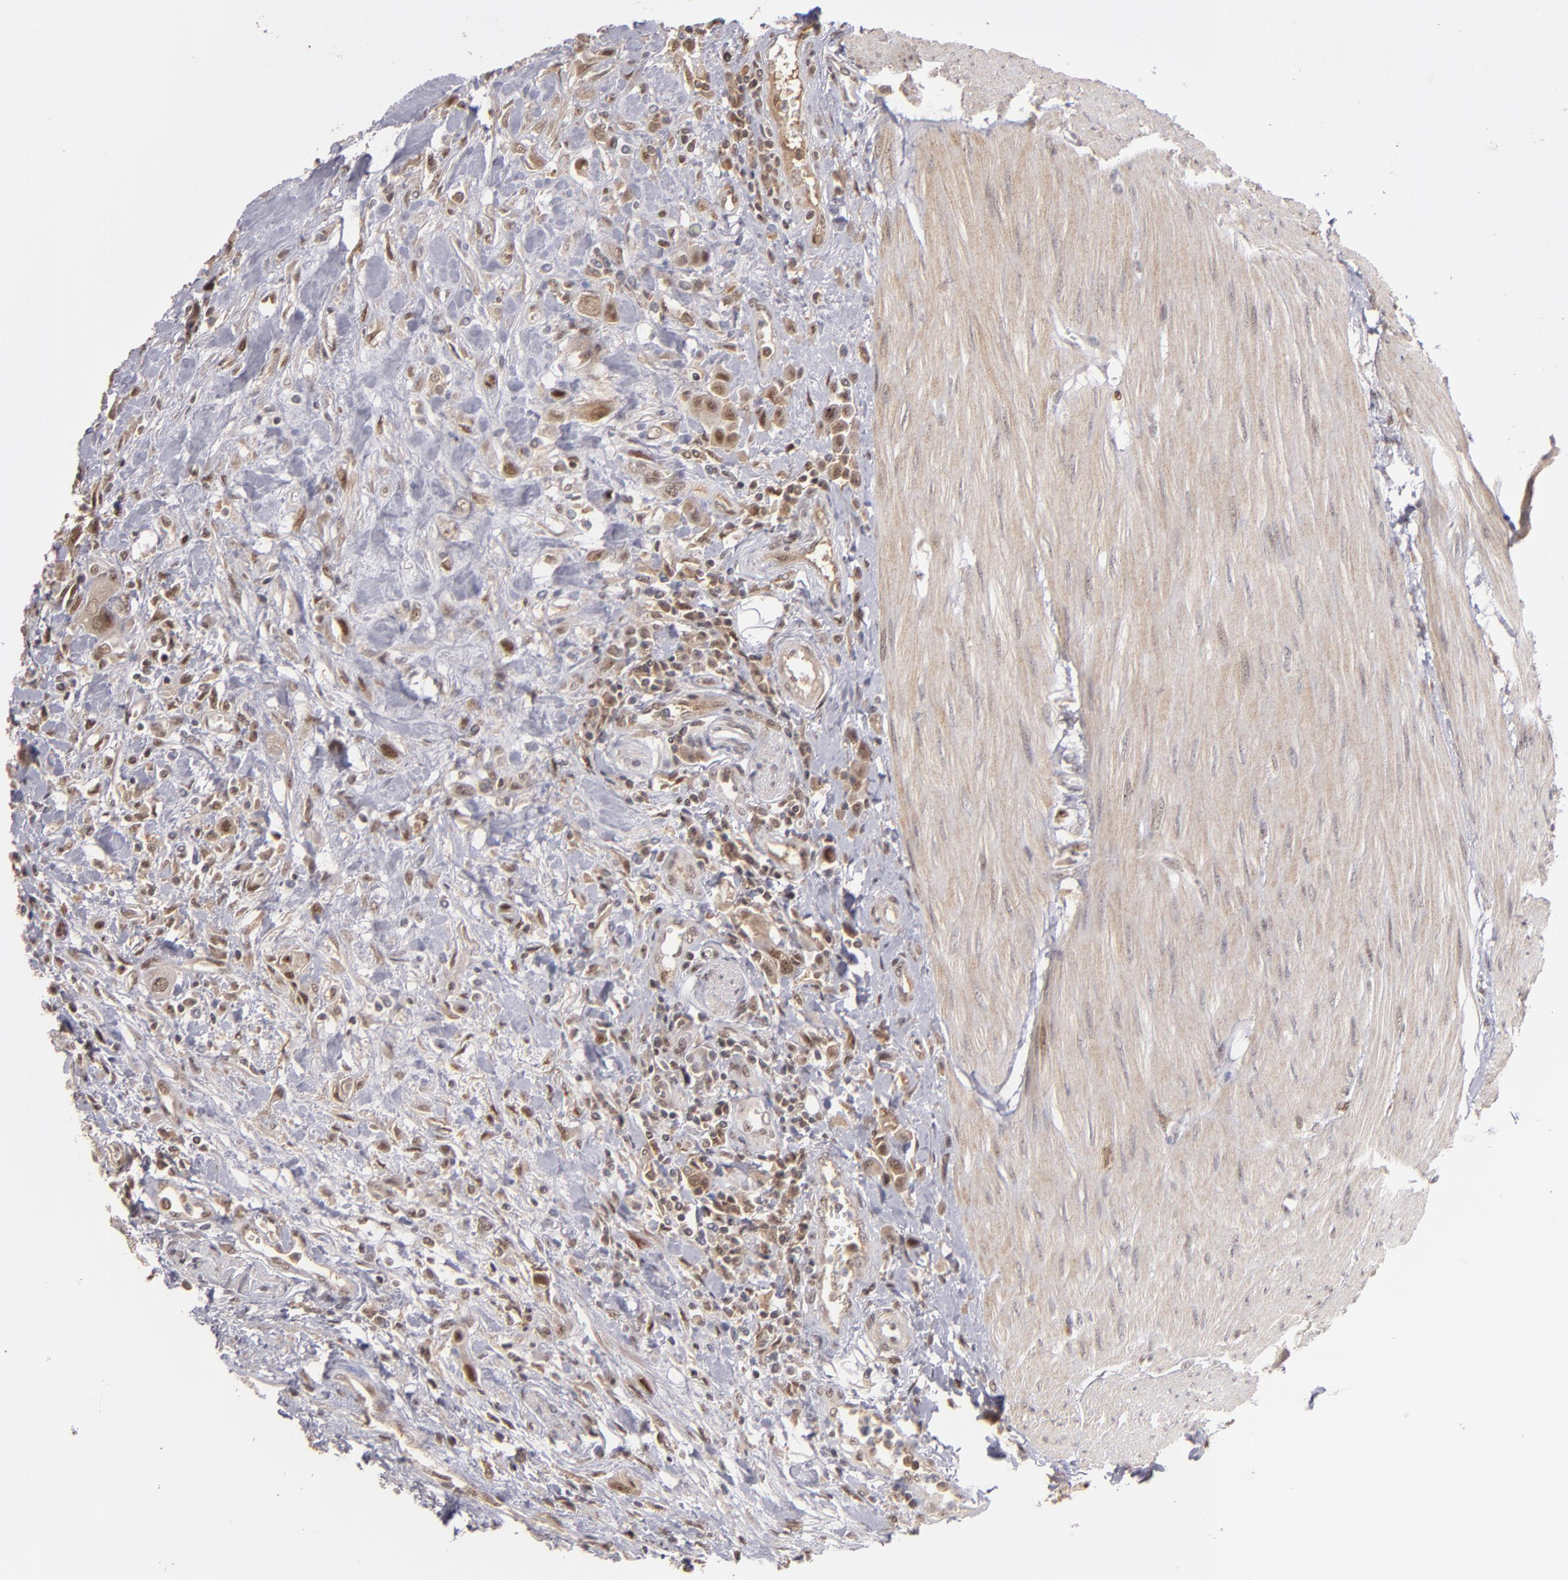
{"staining": {"intensity": "moderate", "quantity": "25%-75%", "location": "nuclear"}, "tissue": "urothelial cancer", "cell_type": "Tumor cells", "image_type": "cancer", "snomed": [{"axis": "morphology", "description": "Urothelial carcinoma, High grade"}, {"axis": "topography", "description": "Urinary bladder"}], "caption": "There is medium levels of moderate nuclear positivity in tumor cells of high-grade urothelial carcinoma, as demonstrated by immunohistochemical staining (brown color).", "gene": "ZNF234", "patient": {"sex": "male", "age": 50}}